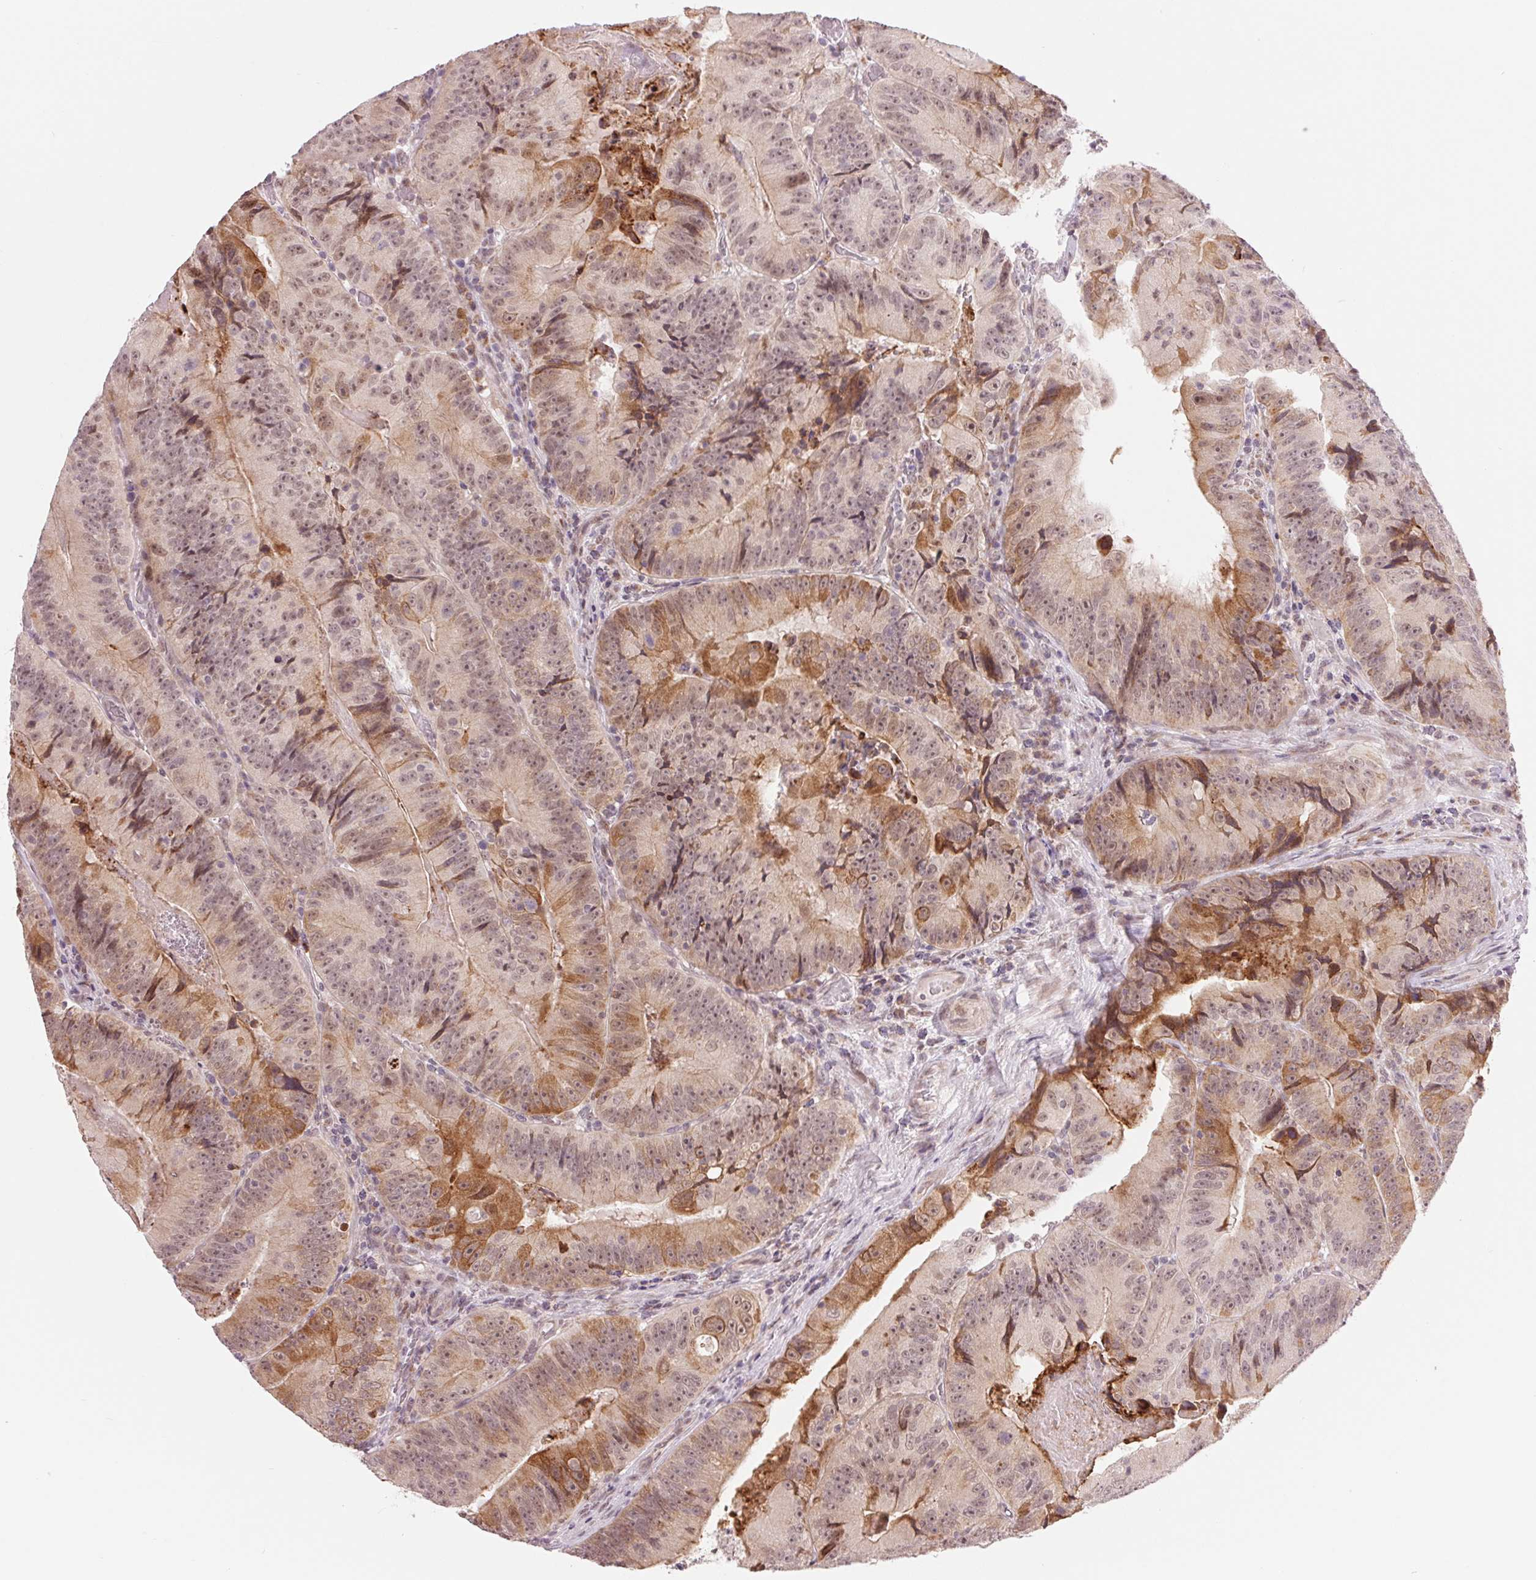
{"staining": {"intensity": "moderate", "quantity": "<25%", "location": "cytoplasmic/membranous"}, "tissue": "colorectal cancer", "cell_type": "Tumor cells", "image_type": "cancer", "snomed": [{"axis": "morphology", "description": "Adenocarcinoma, NOS"}, {"axis": "topography", "description": "Colon"}], "caption": "Tumor cells display low levels of moderate cytoplasmic/membranous staining in about <25% of cells in adenocarcinoma (colorectal).", "gene": "ARHGAP32", "patient": {"sex": "female", "age": 86}}